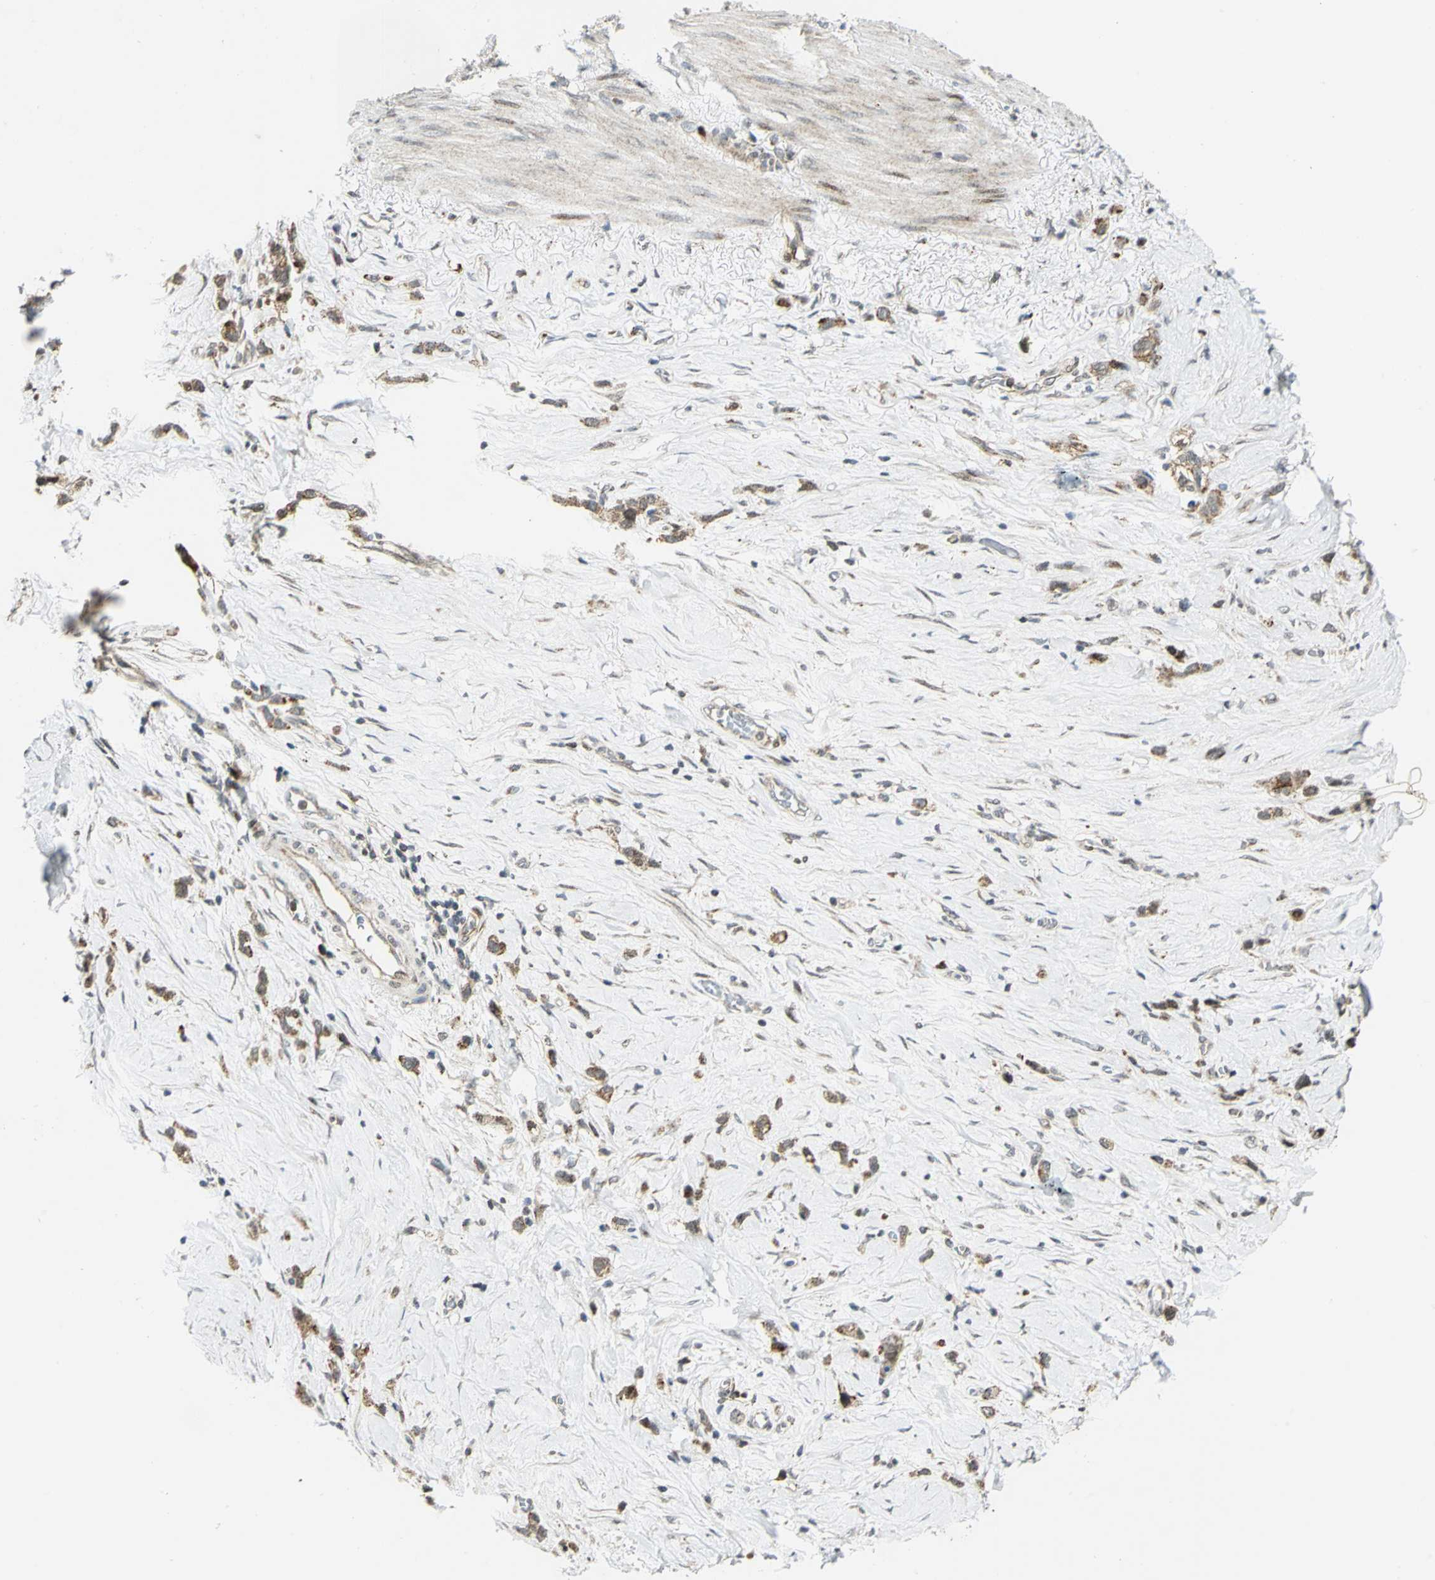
{"staining": {"intensity": "moderate", "quantity": ">75%", "location": "cytoplasmic/membranous"}, "tissue": "stomach cancer", "cell_type": "Tumor cells", "image_type": "cancer", "snomed": [{"axis": "morphology", "description": "Normal tissue, NOS"}, {"axis": "morphology", "description": "Adenocarcinoma, NOS"}, {"axis": "morphology", "description": "Adenocarcinoma, High grade"}, {"axis": "topography", "description": "Stomach, upper"}, {"axis": "topography", "description": "Stomach"}], "caption": "High-grade adenocarcinoma (stomach) stained for a protein (brown) displays moderate cytoplasmic/membranous positive positivity in approximately >75% of tumor cells.", "gene": "ATP6V1A", "patient": {"sex": "female", "age": 65}}